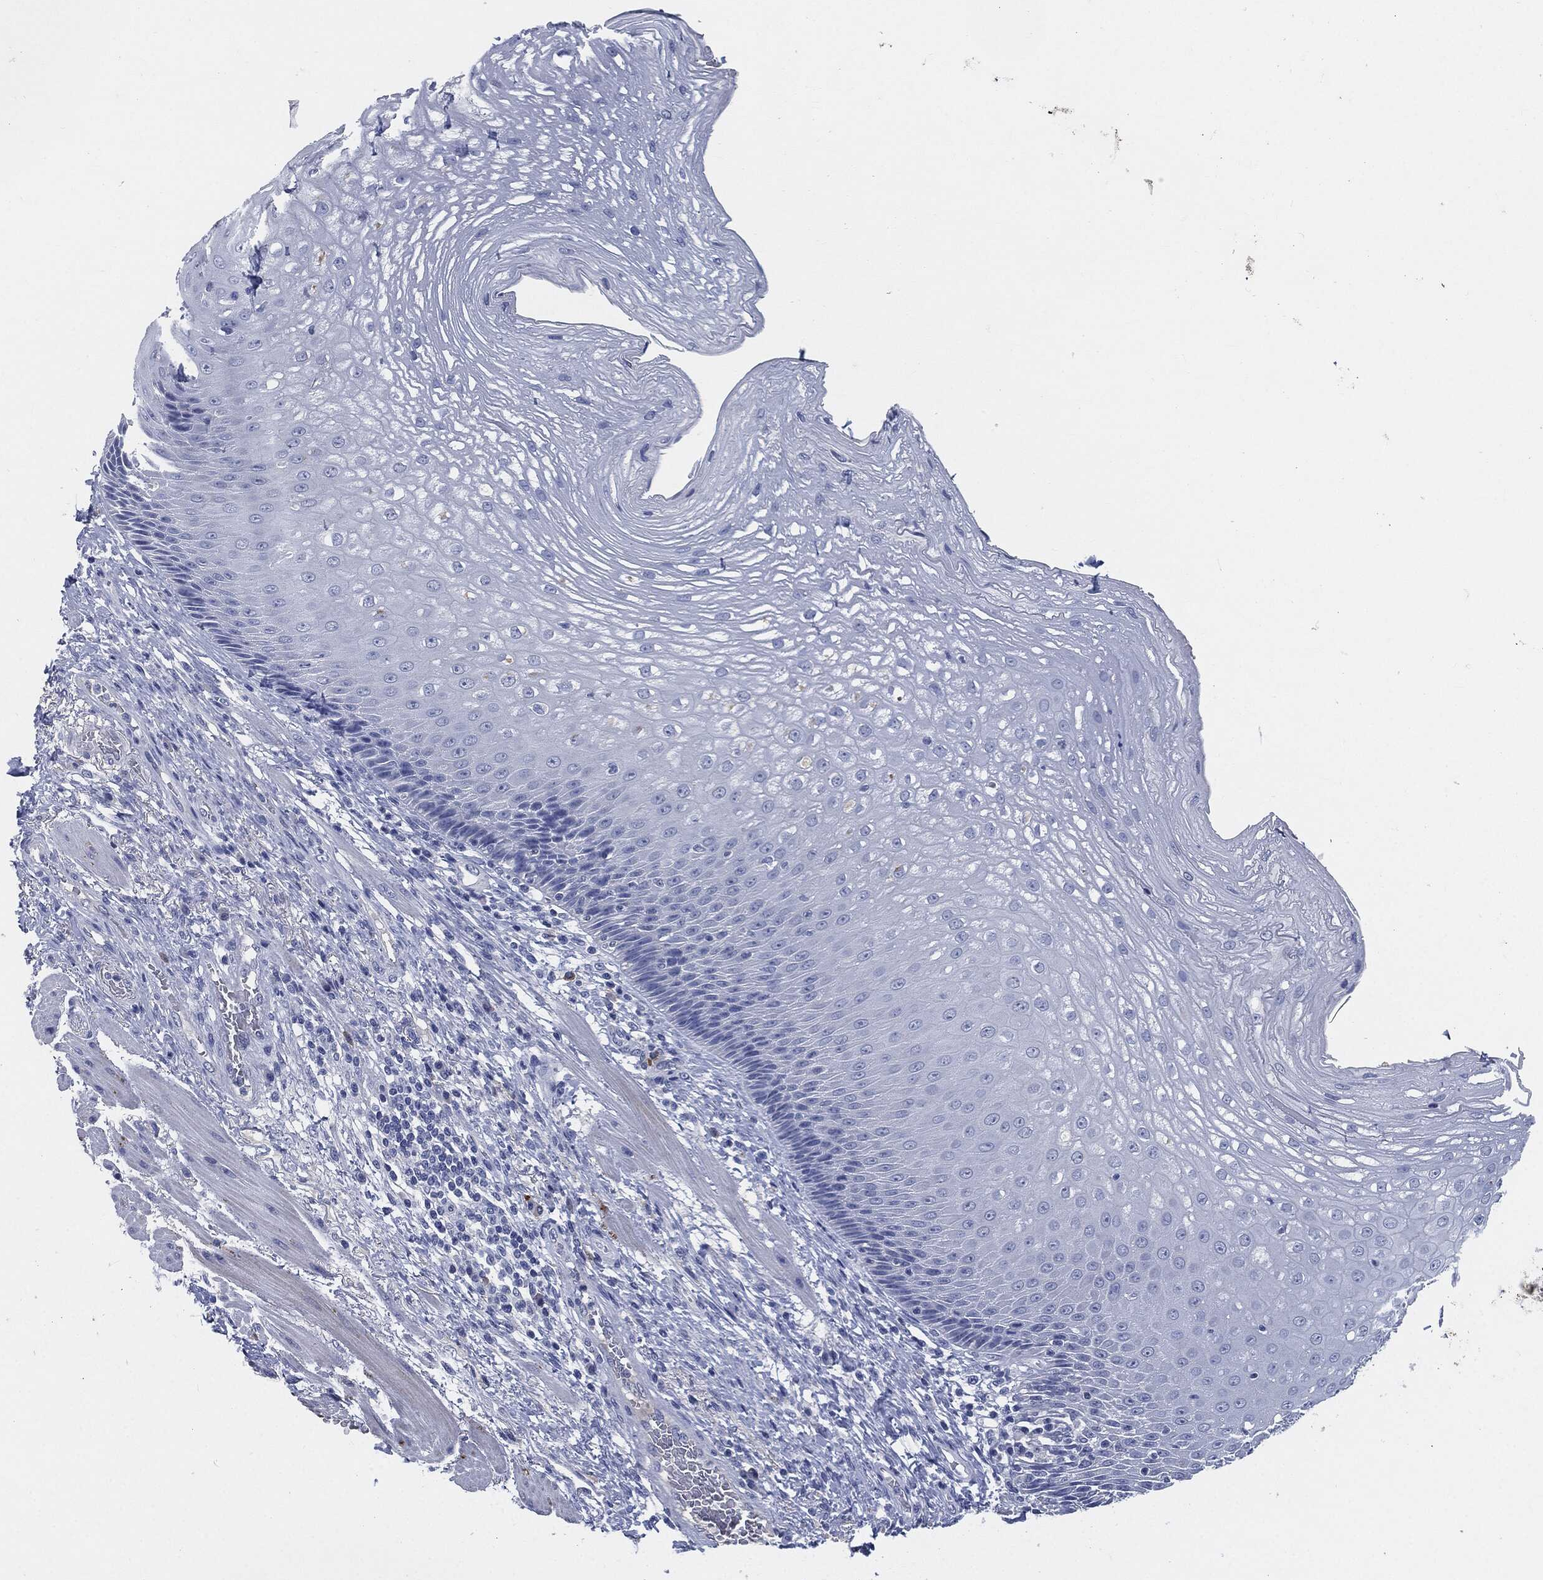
{"staining": {"intensity": "negative", "quantity": "none", "location": "none"}, "tissue": "esophagus", "cell_type": "Squamous epithelial cells", "image_type": "normal", "snomed": [{"axis": "morphology", "description": "Normal tissue, NOS"}, {"axis": "topography", "description": "Esophagus"}], "caption": "Immunohistochemical staining of unremarkable esophagus demonstrates no significant expression in squamous epithelial cells. (Brightfield microscopy of DAB immunohistochemistry at high magnification).", "gene": "CD27", "patient": {"sex": "male", "age": 63}}